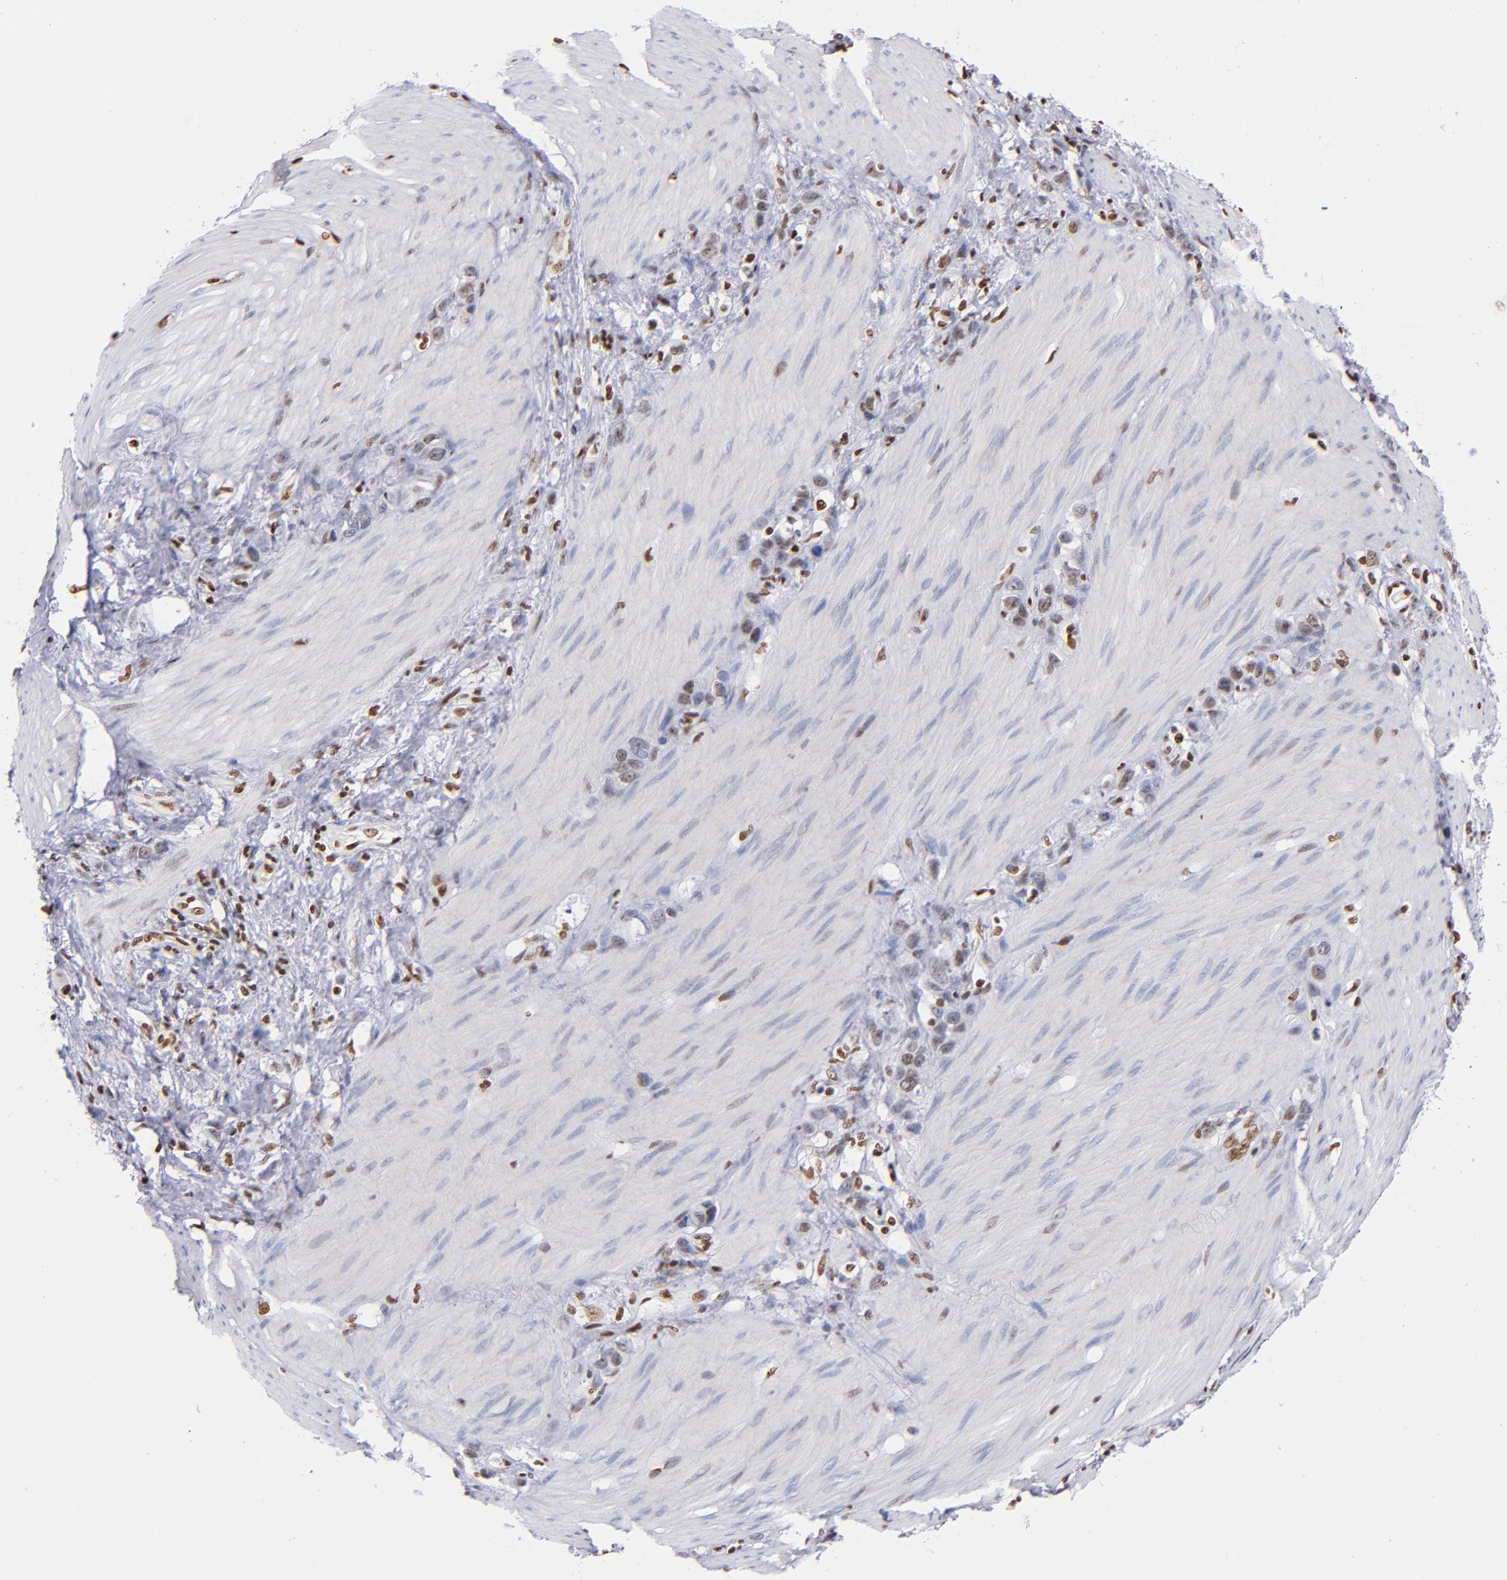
{"staining": {"intensity": "moderate", "quantity": "25%-75%", "location": "nuclear"}, "tissue": "stomach cancer", "cell_type": "Tumor cells", "image_type": "cancer", "snomed": [{"axis": "morphology", "description": "Normal tissue, NOS"}, {"axis": "morphology", "description": "Adenocarcinoma, NOS"}, {"axis": "morphology", "description": "Adenocarcinoma, High grade"}, {"axis": "topography", "description": "Stomach, upper"}, {"axis": "topography", "description": "Stomach"}], "caption": "A brown stain shows moderate nuclear positivity of a protein in adenocarcinoma (stomach) tumor cells.", "gene": "IFI16", "patient": {"sex": "female", "age": 65}}